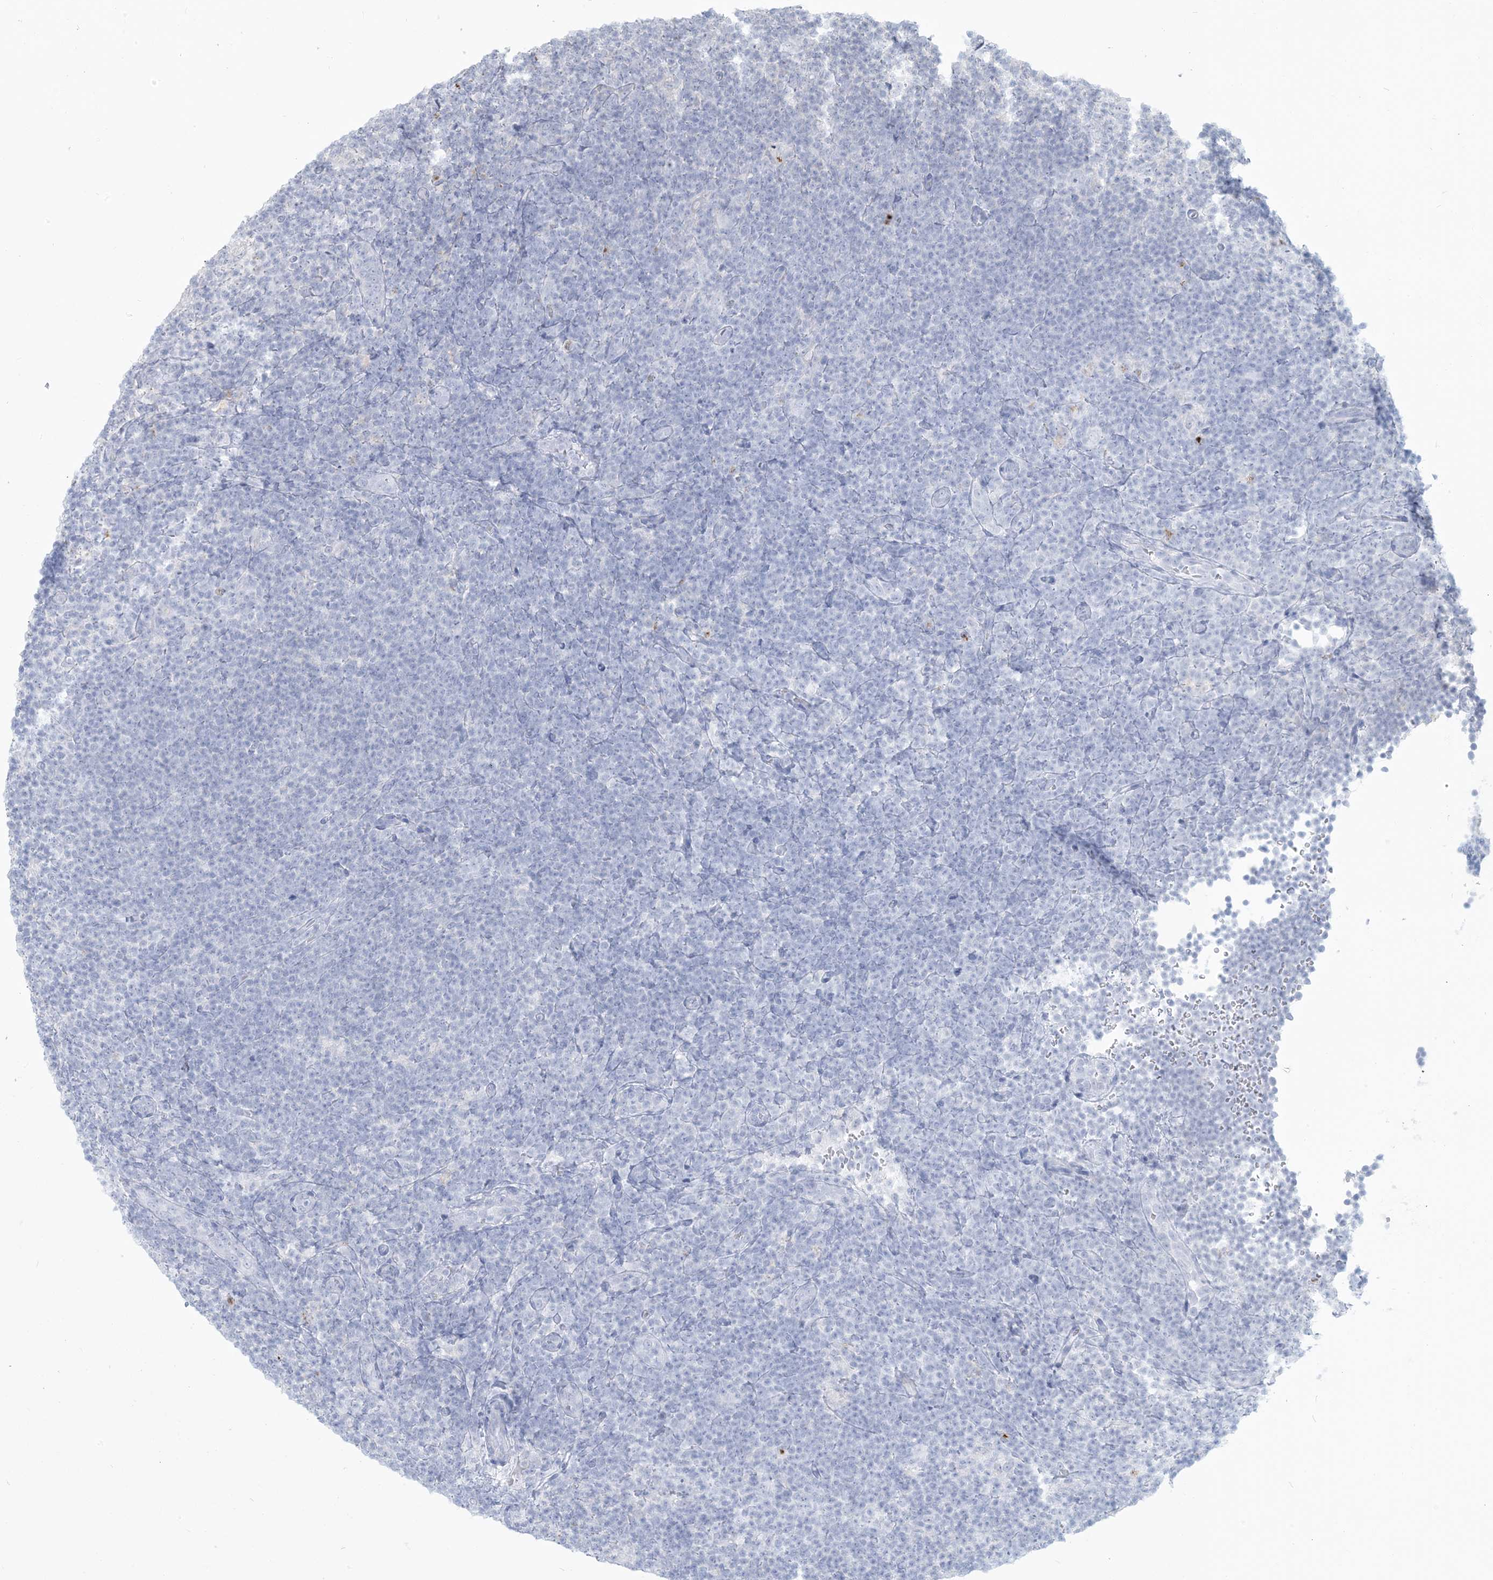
{"staining": {"intensity": "negative", "quantity": "none", "location": "none"}, "tissue": "lymphoma", "cell_type": "Tumor cells", "image_type": "cancer", "snomed": [{"axis": "morphology", "description": "Hodgkin's disease, NOS"}, {"axis": "topography", "description": "Lymph node"}], "caption": "The micrograph displays no significant expression in tumor cells of Hodgkin's disease.", "gene": "HLA-DRB1", "patient": {"sex": "female", "age": 57}}